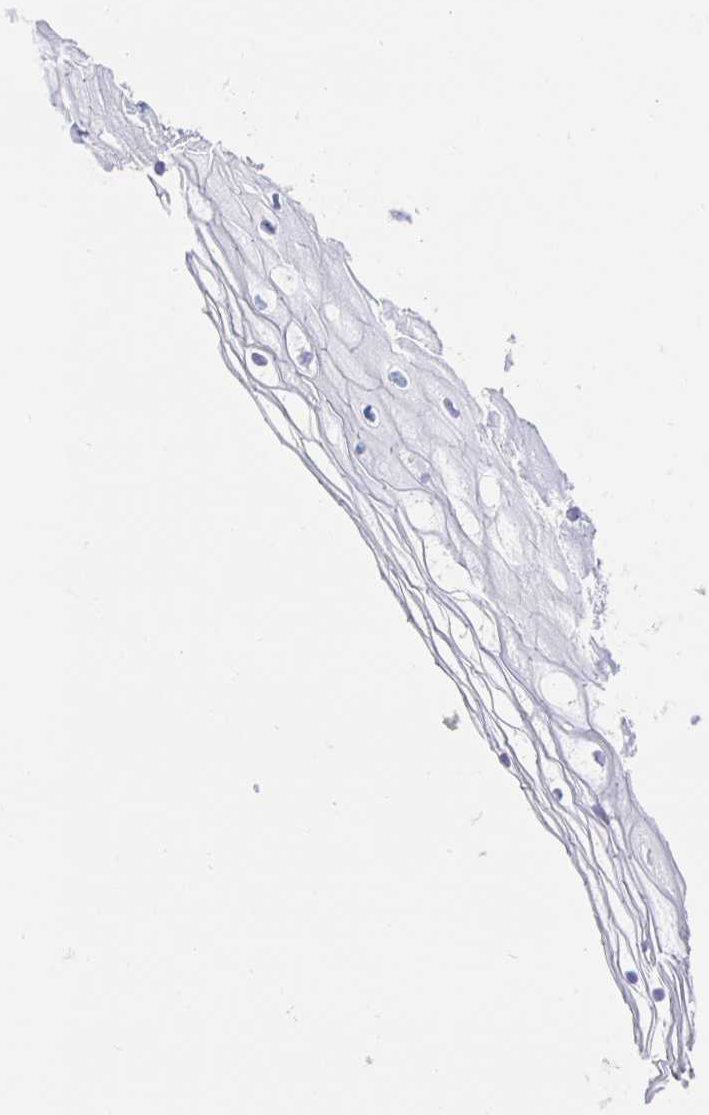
{"staining": {"intensity": "negative", "quantity": "none", "location": "none"}, "tissue": "cervix", "cell_type": "Glandular cells", "image_type": "normal", "snomed": [{"axis": "morphology", "description": "Normal tissue, NOS"}, {"axis": "topography", "description": "Cervix"}], "caption": "There is no significant positivity in glandular cells of cervix. The staining is performed using DAB brown chromogen with nuclei counter-stained in using hematoxylin.", "gene": "CLCA1", "patient": {"sex": "female", "age": 36}}